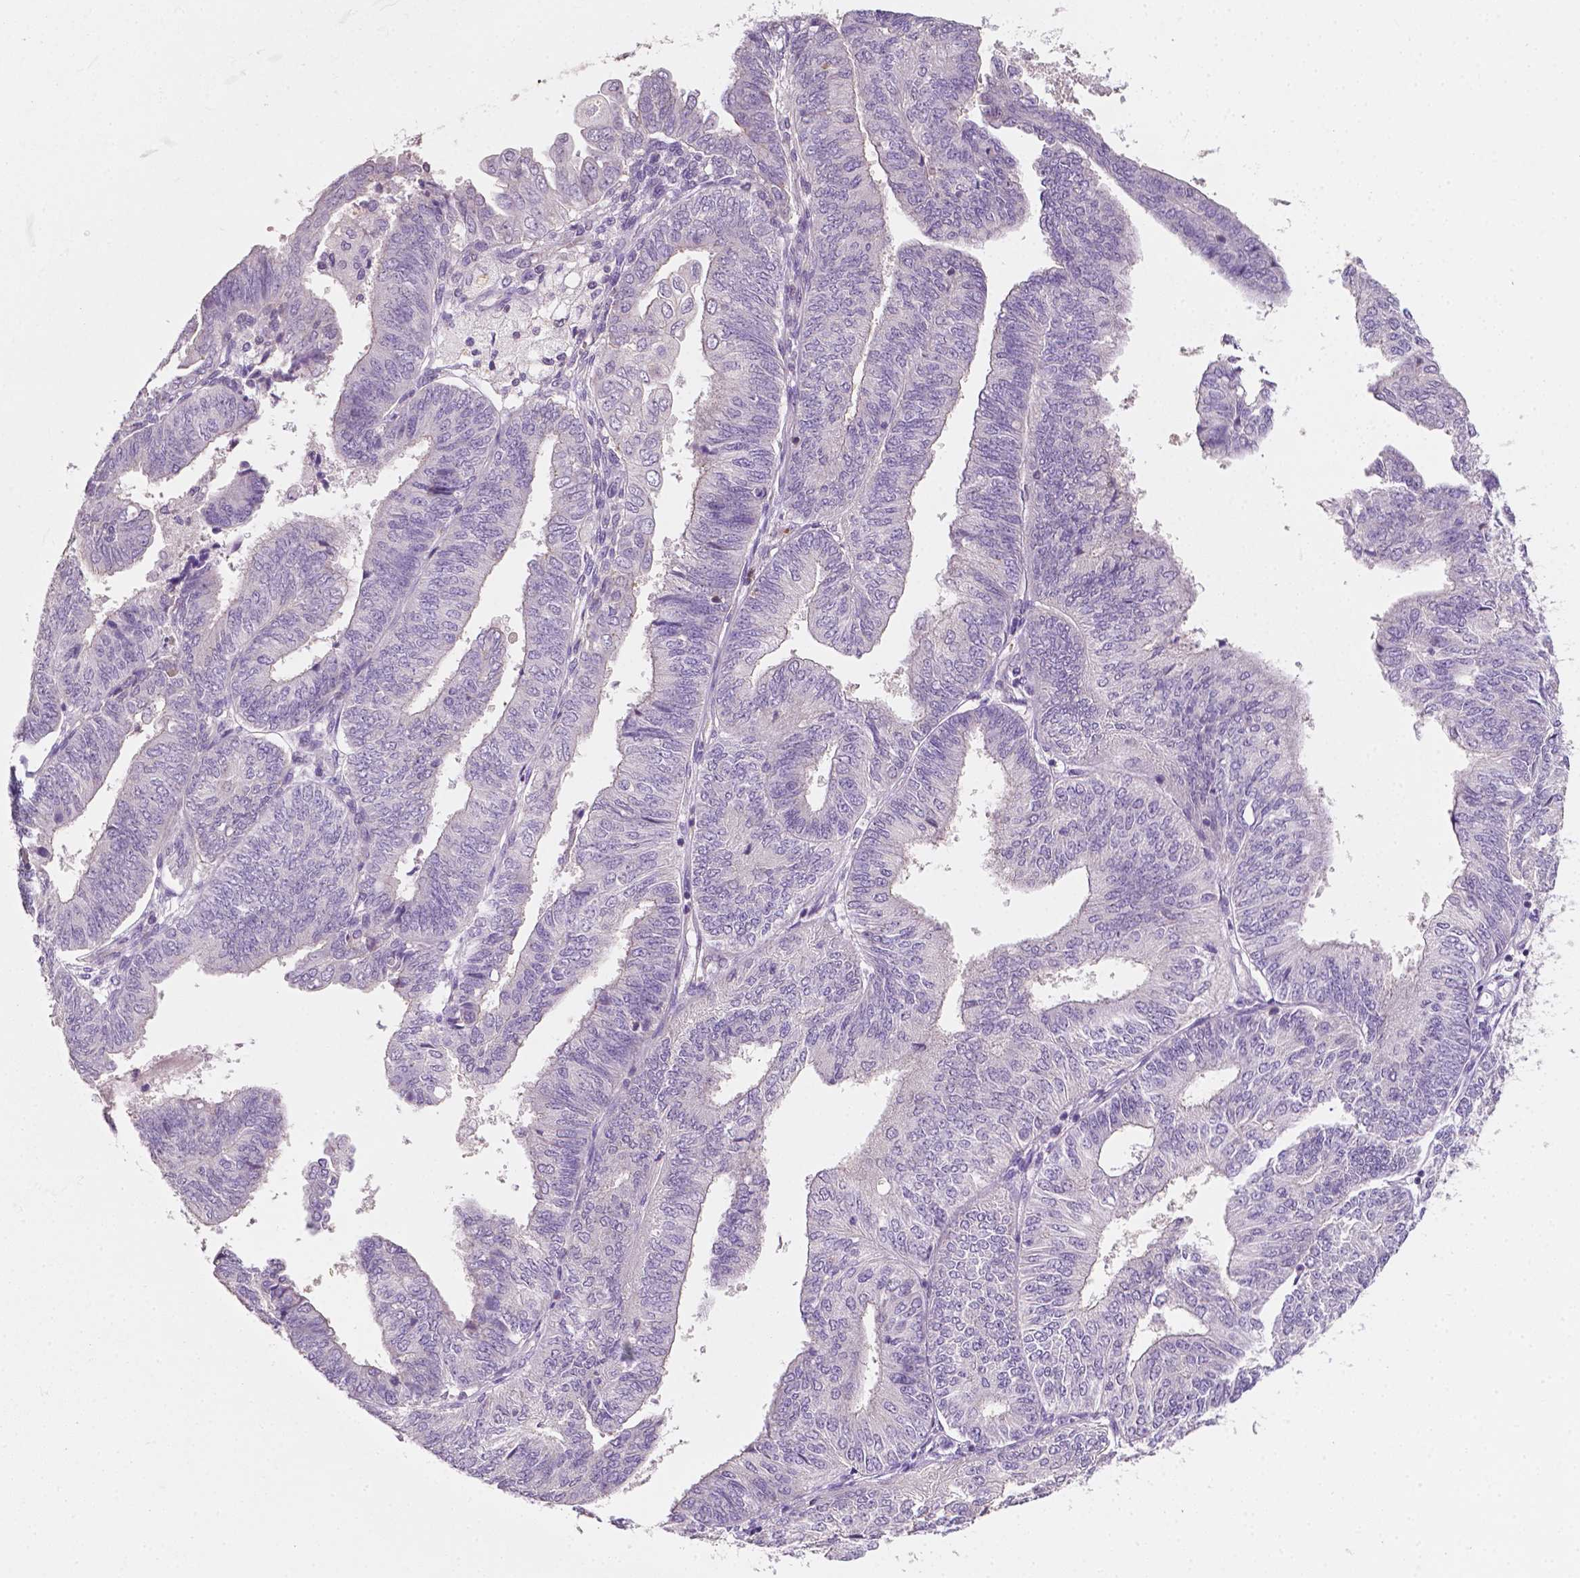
{"staining": {"intensity": "negative", "quantity": "none", "location": "none"}, "tissue": "endometrial cancer", "cell_type": "Tumor cells", "image_type": "cancer", "snomed": [{"axis": "morphology", "description": "Adenocarcinoma, NOS"}, {"axis": "topography", "description": "Endometrium"}], "caption": "Tumor cells show no significant expression in endometrial cancer (adenocarcinoma).", "gene": "EGFR", "patient": {"sex": "female", "age": 58}}